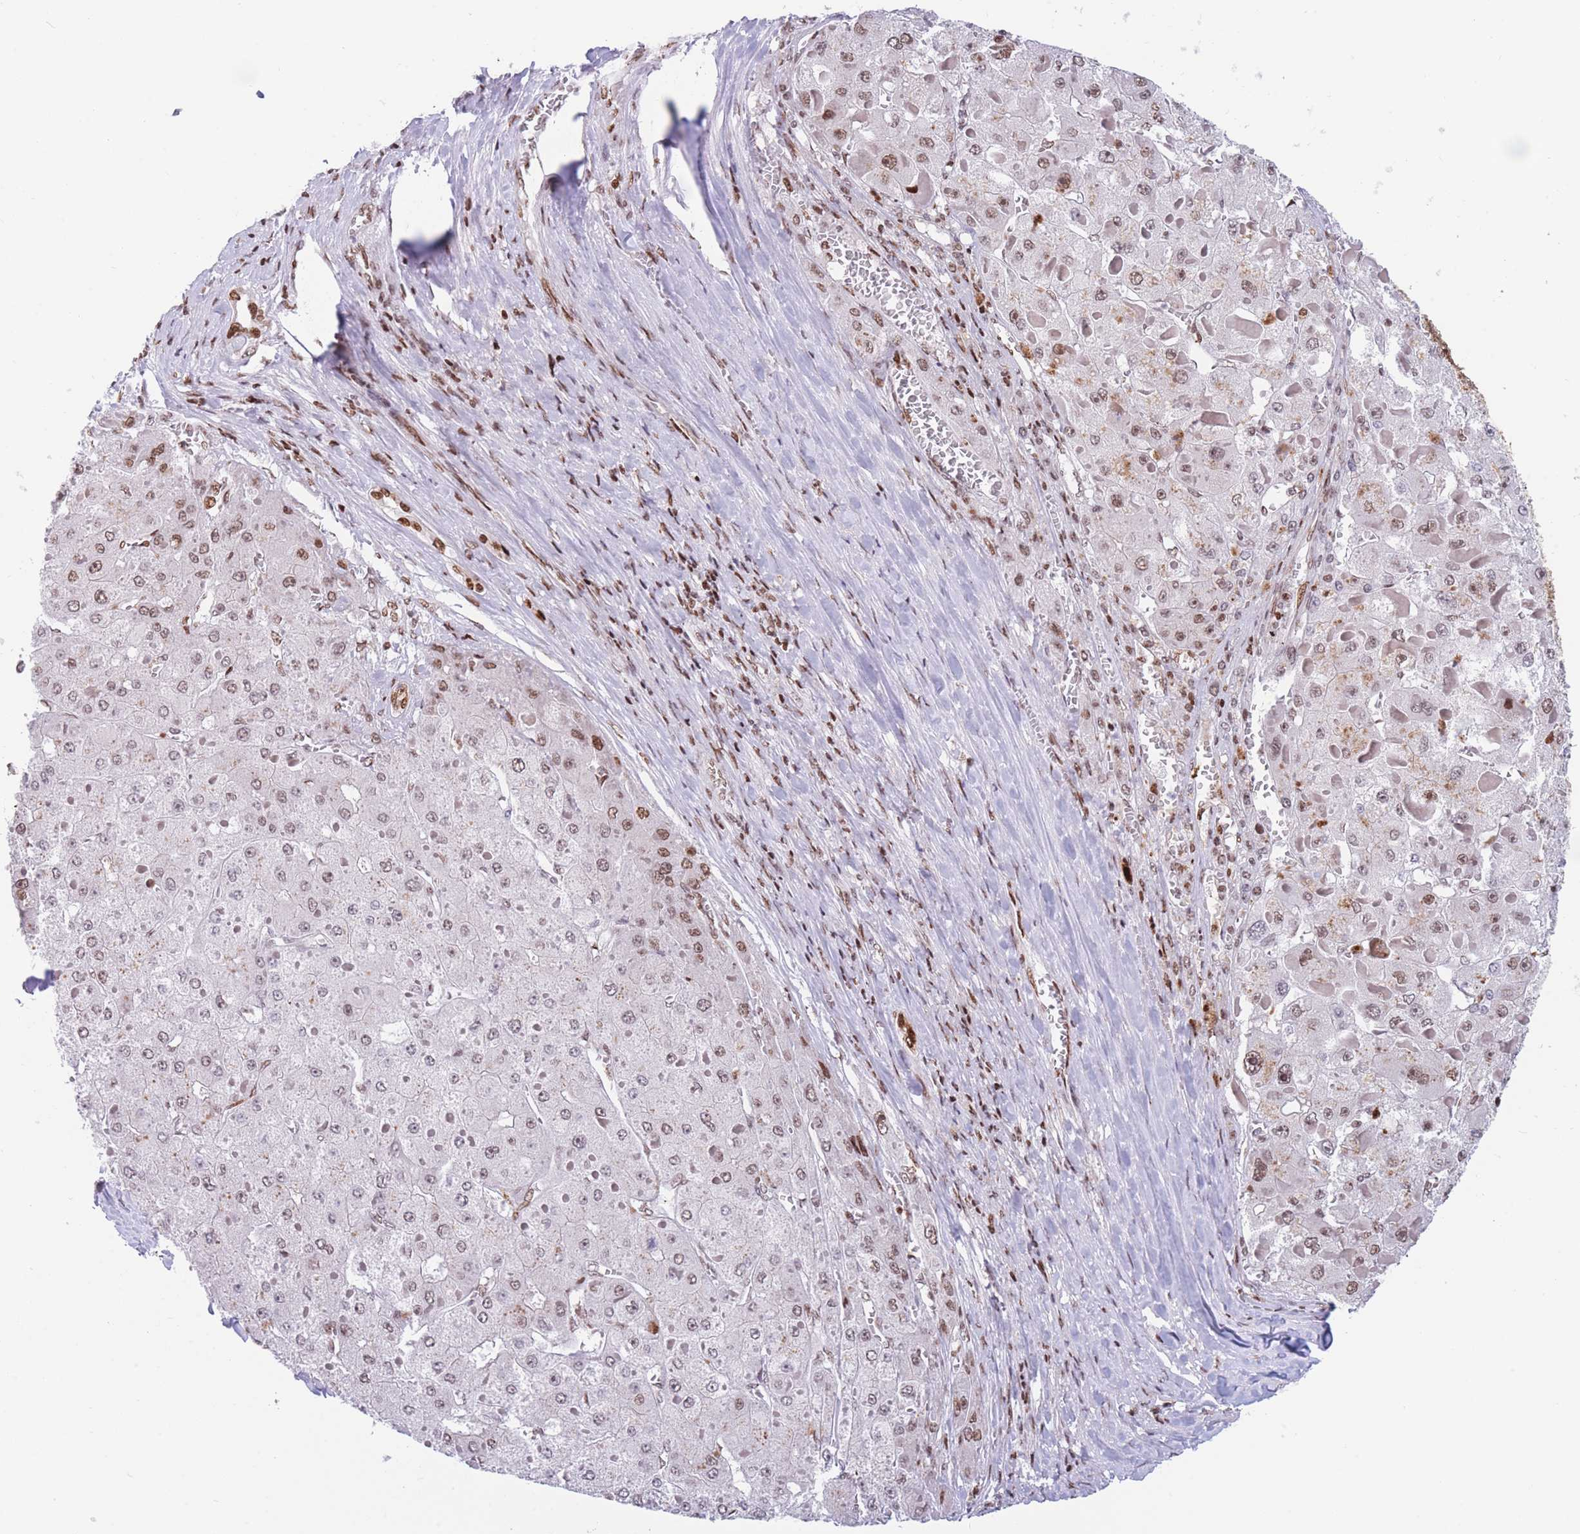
{"staining": {"intensity": "weak", "quantity": "25%-75%", "location": "nuclear"}, "tissue": "liver cancer", "cell_type": "Tumor cells", "image_type": "cancer", "snomed": [{"axis": "morphology", "description": "Carcinoma, Hepatocellular, NOS"}, {"axis": "topography", "description": "Liver"}], "caption": "Immunohistochemistry (IHC) of liver cancer shows low levels of weak nuclear positivity in about 25%-75% of tumor cells.", "gene": "DNAJC3", "patient": {"sex": "female", "age": 73}}